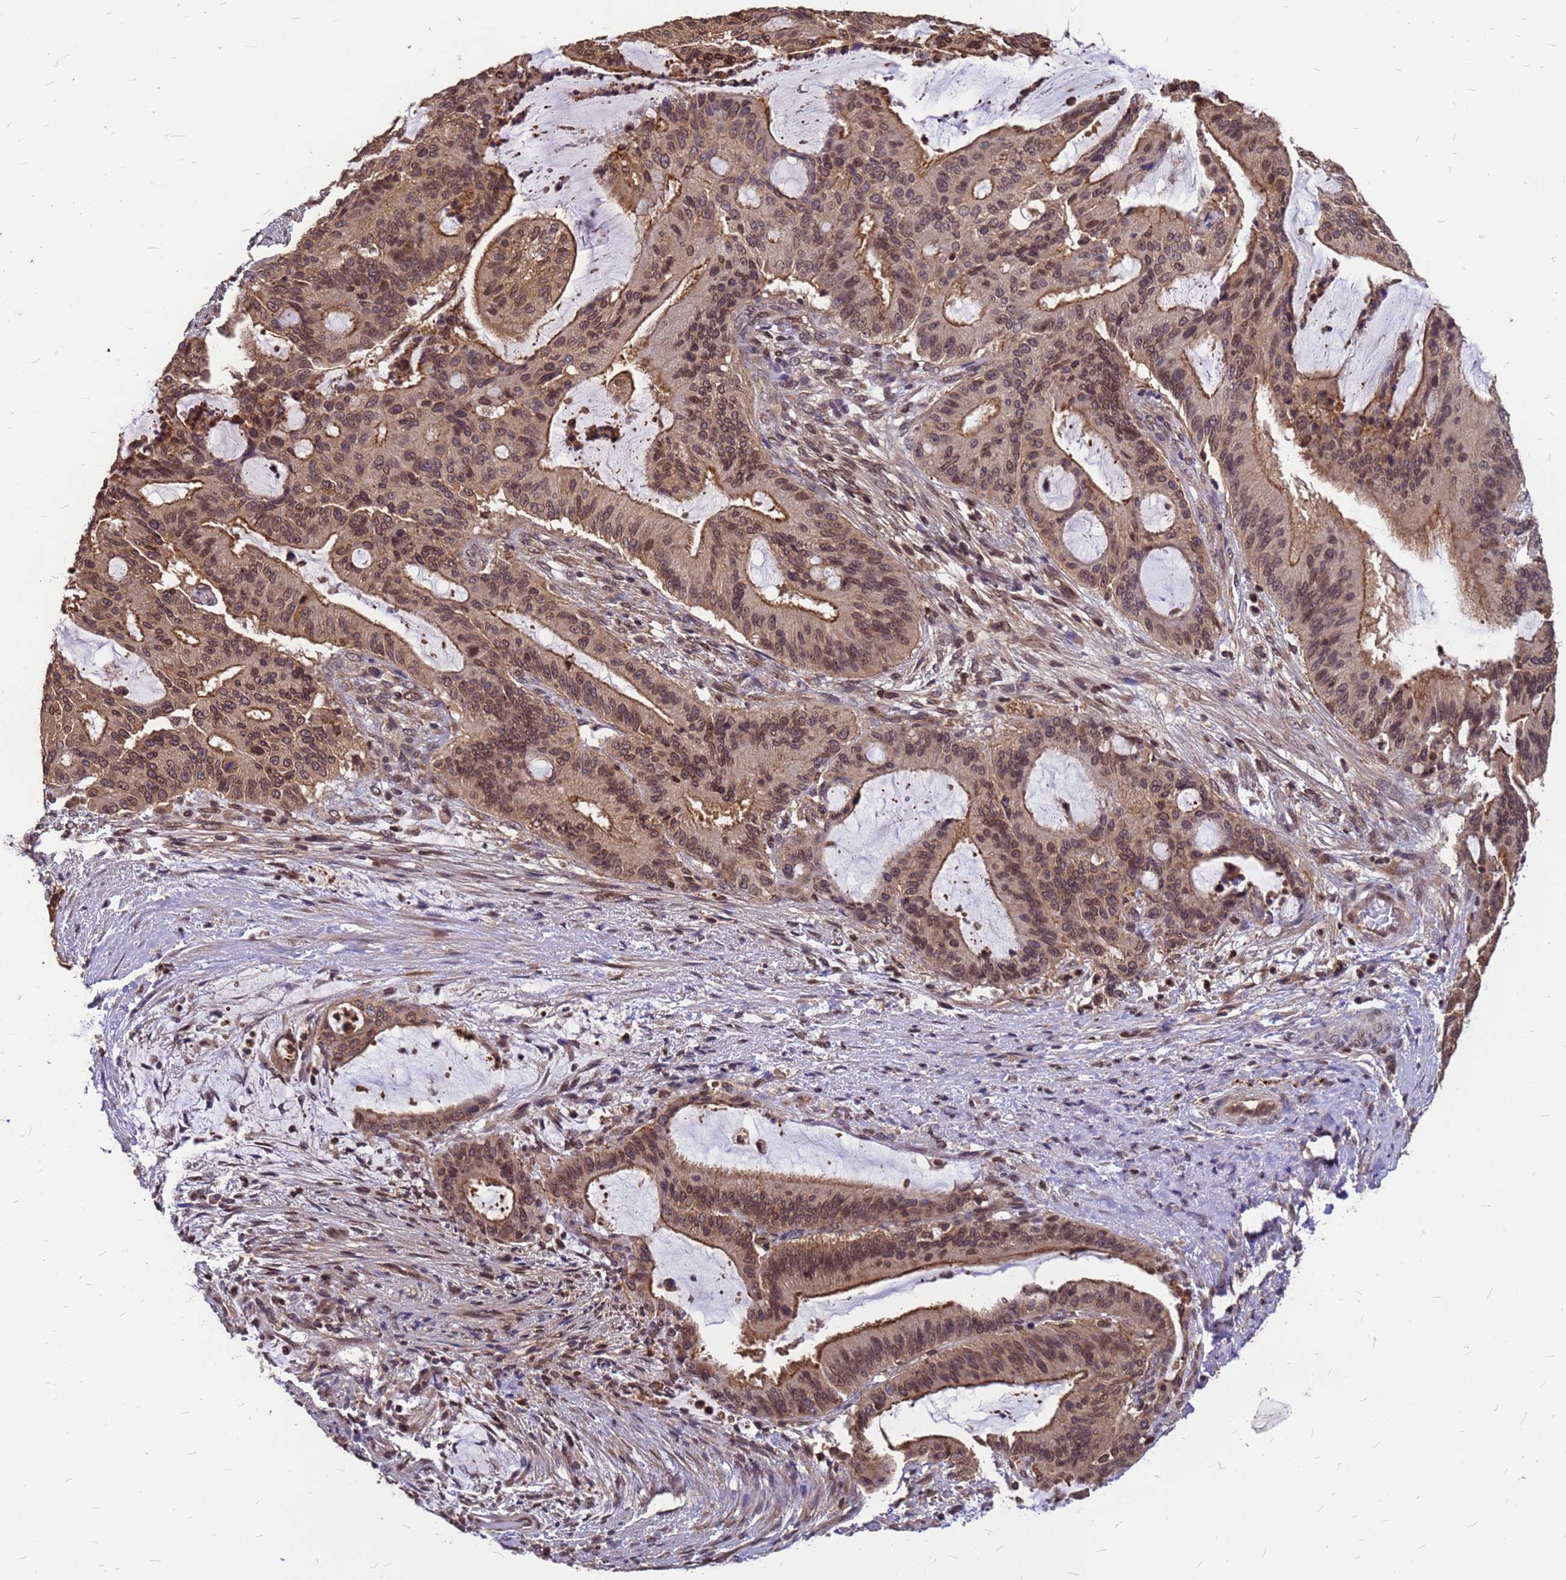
{"staining": {"intensity": "moderate", "quantity": ">75%", "location": "cytoplasmic/membranous,nuclear"}, "tissue": "liver cancer", "cell_type": "Tumor cells", "image_type": "cancer", "snomed": [{"axis": "morphology", "description": "Normal tissue, NOS"}, {"axis": "morphology", "description": "Cholangiocarcinoma"}, {"axis": "topography", "description": "Liver"}, {"axis": "topography", "description": "Peripheral nerve tissue"}], "caption": "A histopathology image of human liver cholangiocarcinoma stained for a protein demonstrates moderate cytoplasmic/membranous and nuclear brown staining in tumor cells.", "gene": "C1orf35", "patient": {"sex": "female", "age": 73}}